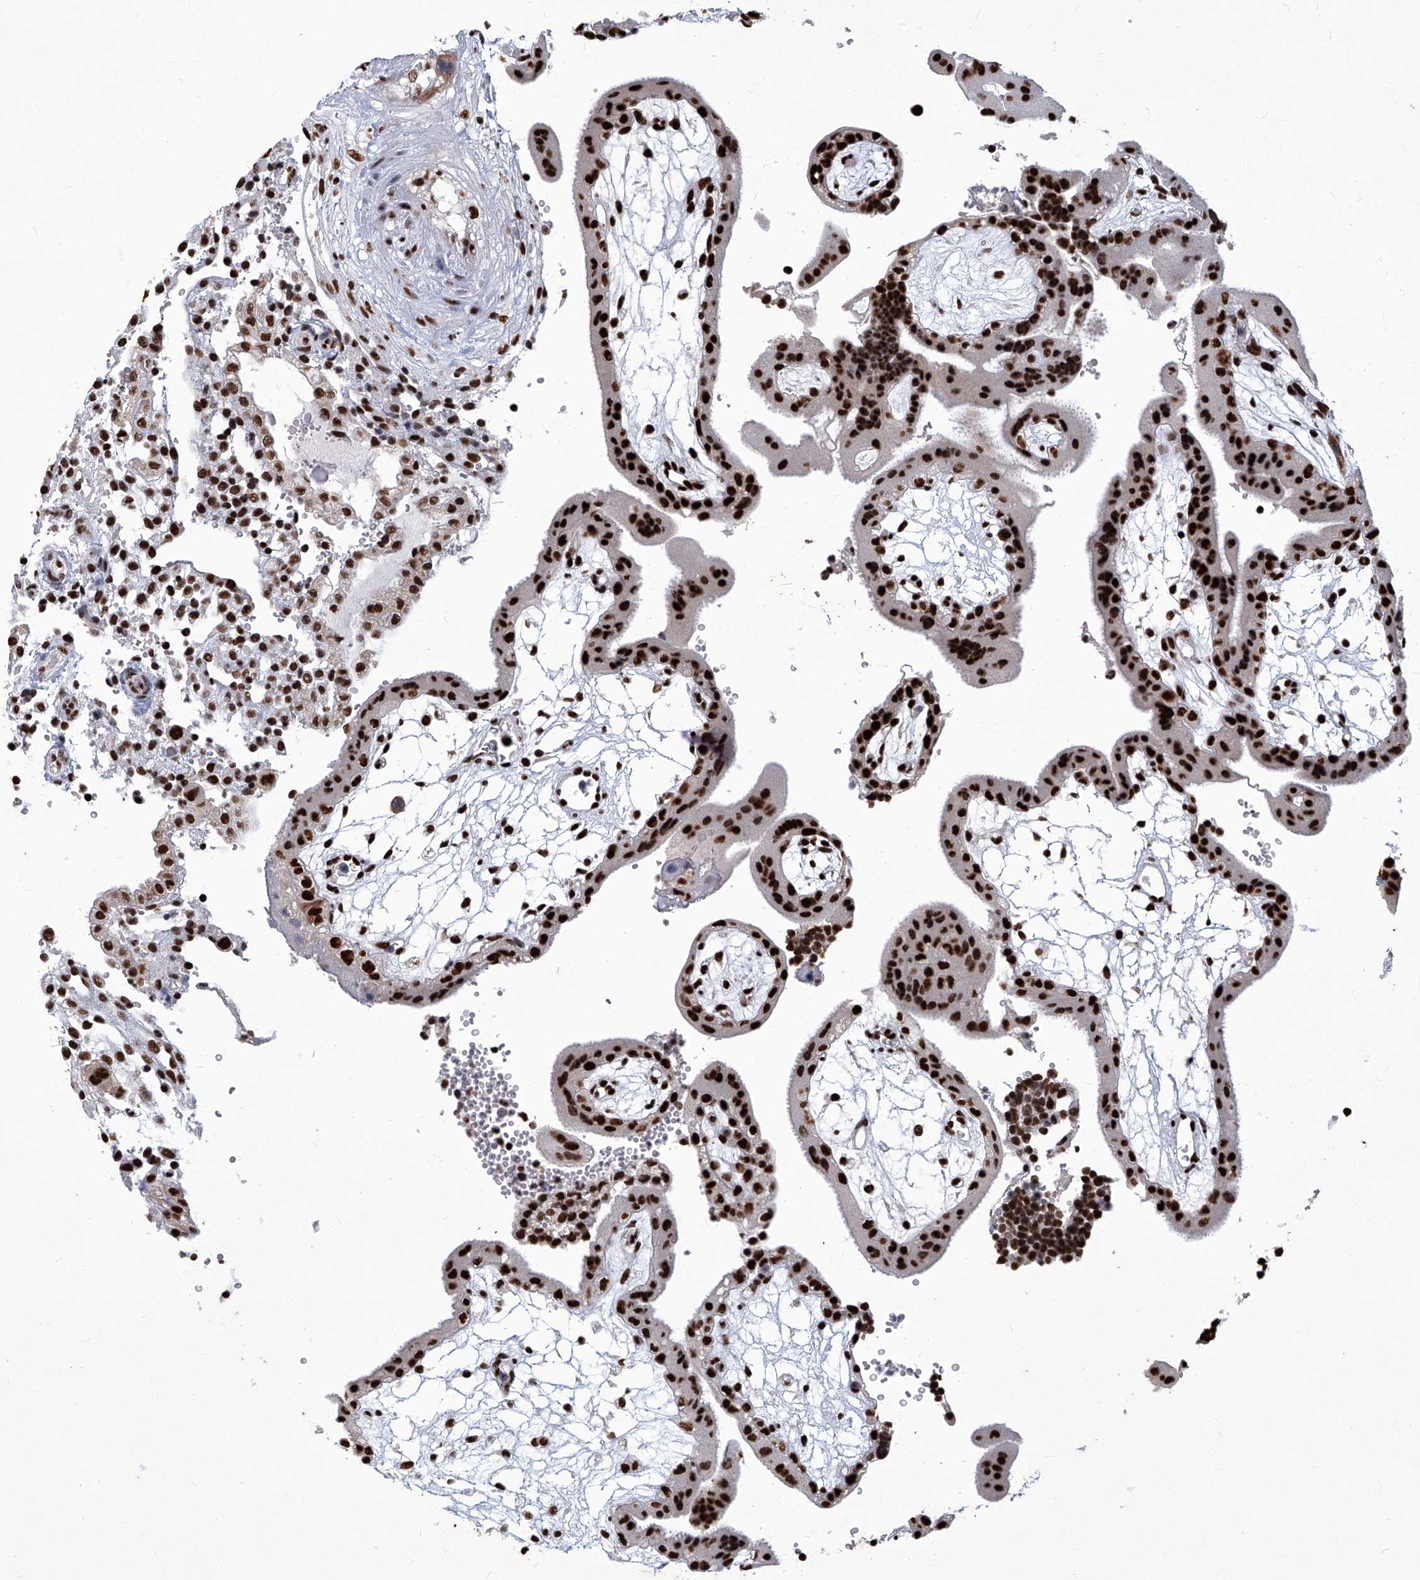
{"staining": {"intensity": "strong", "quantity": ">75%", "location": "nuclear"}, "tissue": "placenta", "cell_type": "Trophoblastic cells", "image_type": "normal", "snomed": [{"axis": "morphology", "description": "Normal tissue, NOS"}, {"axis": "topography", "description": "Placenta"}], "caption": "Protein analysis of unremarkable placenta demonstrates strong nuclear staining in about >75% of trophoblastic cells.", "gene": "HBP1", "patient": {"sex": "female", "age": 18}}